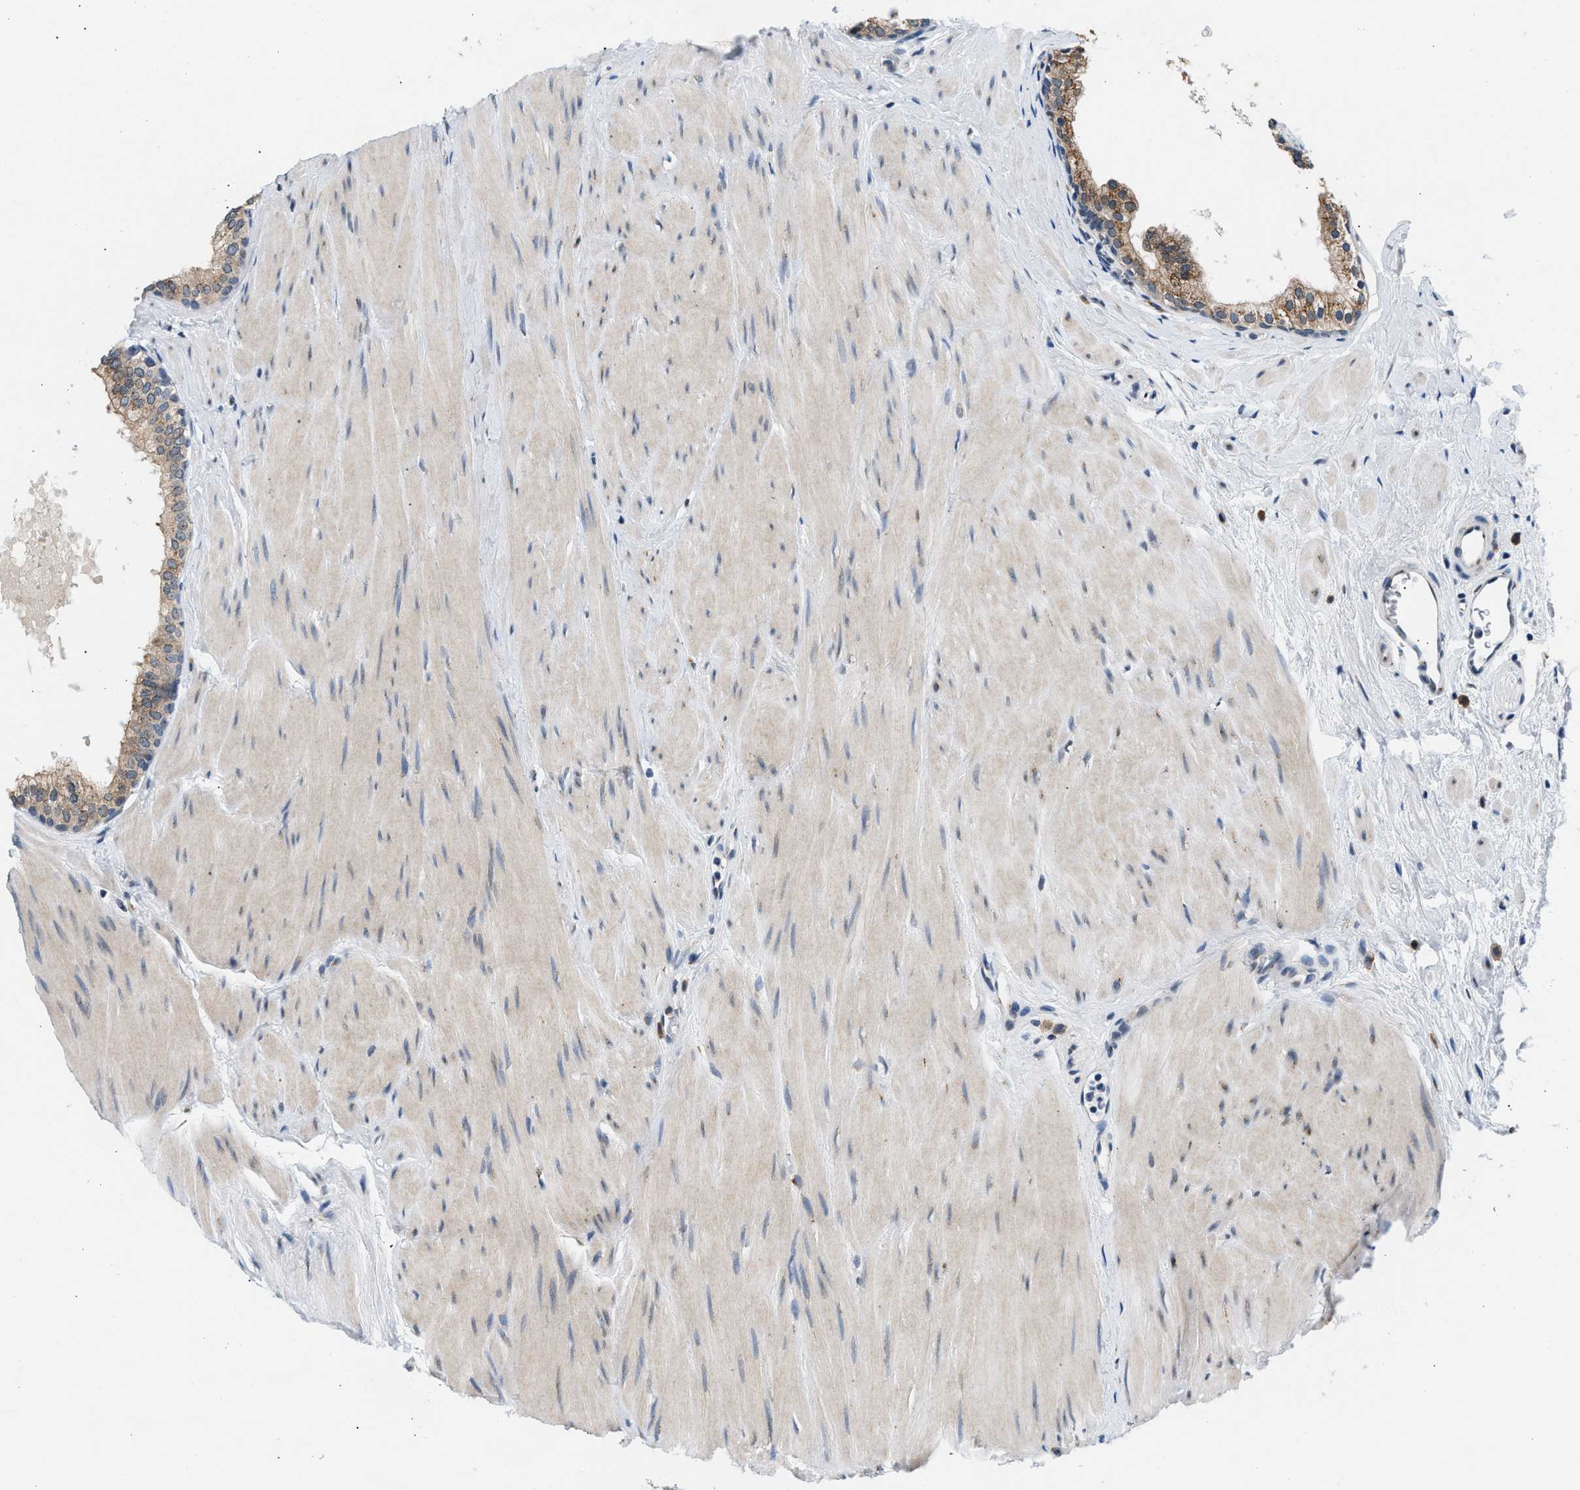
{"staining": {"intensity": "moderate", "quantity": "<25%", "location": "cytoplasmic/membranous"}, "tissue": "prostate", "cell_type": "Glandular cells", "image_type": "normal", "snomed": [{"axis": "morphology", "description": "Normal tissue, NOS"}, {"axis": "topography", "description": "Prostate"}], "caption": "Human prostate stained with a brown dye displays moderate cytoplasmic/membranous positive positivity in approximately <25% of glandular cells.", "gene": "KCNMB2", "patient": {"sex": "male", "age": 60}}